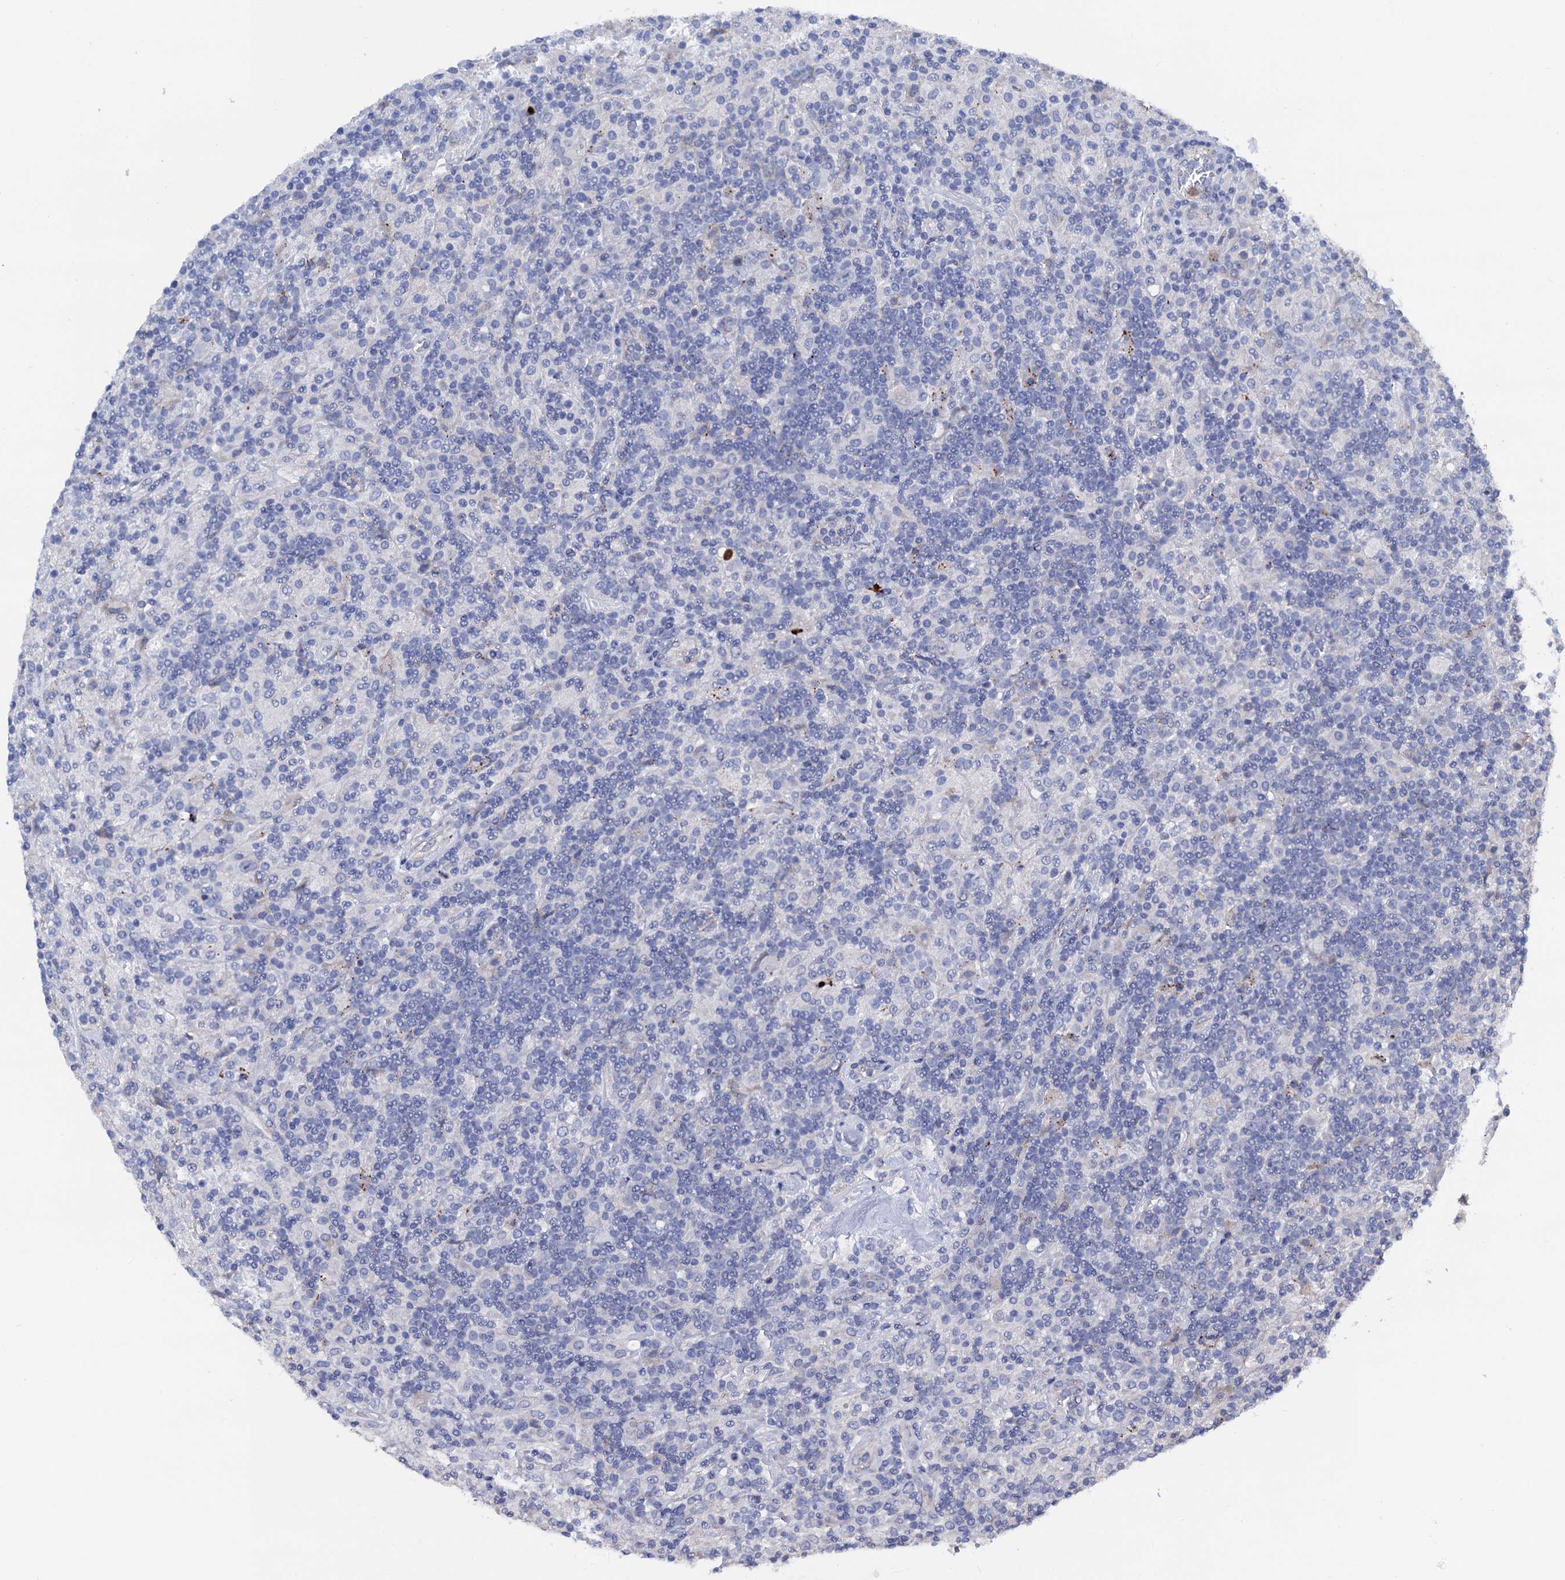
{"staining": {"intensity": "negative", "quantity": "none", "location": "none"}, "tissue": "lymphoma", "cell_type": "Tumor cells", "image_type": "cancer", "snomed": [{"axis": "morphology", "description": "Hodgkin's disease, NOS"}, {"axis": "topography", "description": "Lymph node"}], "caption": "This is an immunohistochemistry (IHC) image of lymphoma. There is no expression in tumor cells.", "gene": "FREM3", "patient": {"sex": "male", "age": 70}}